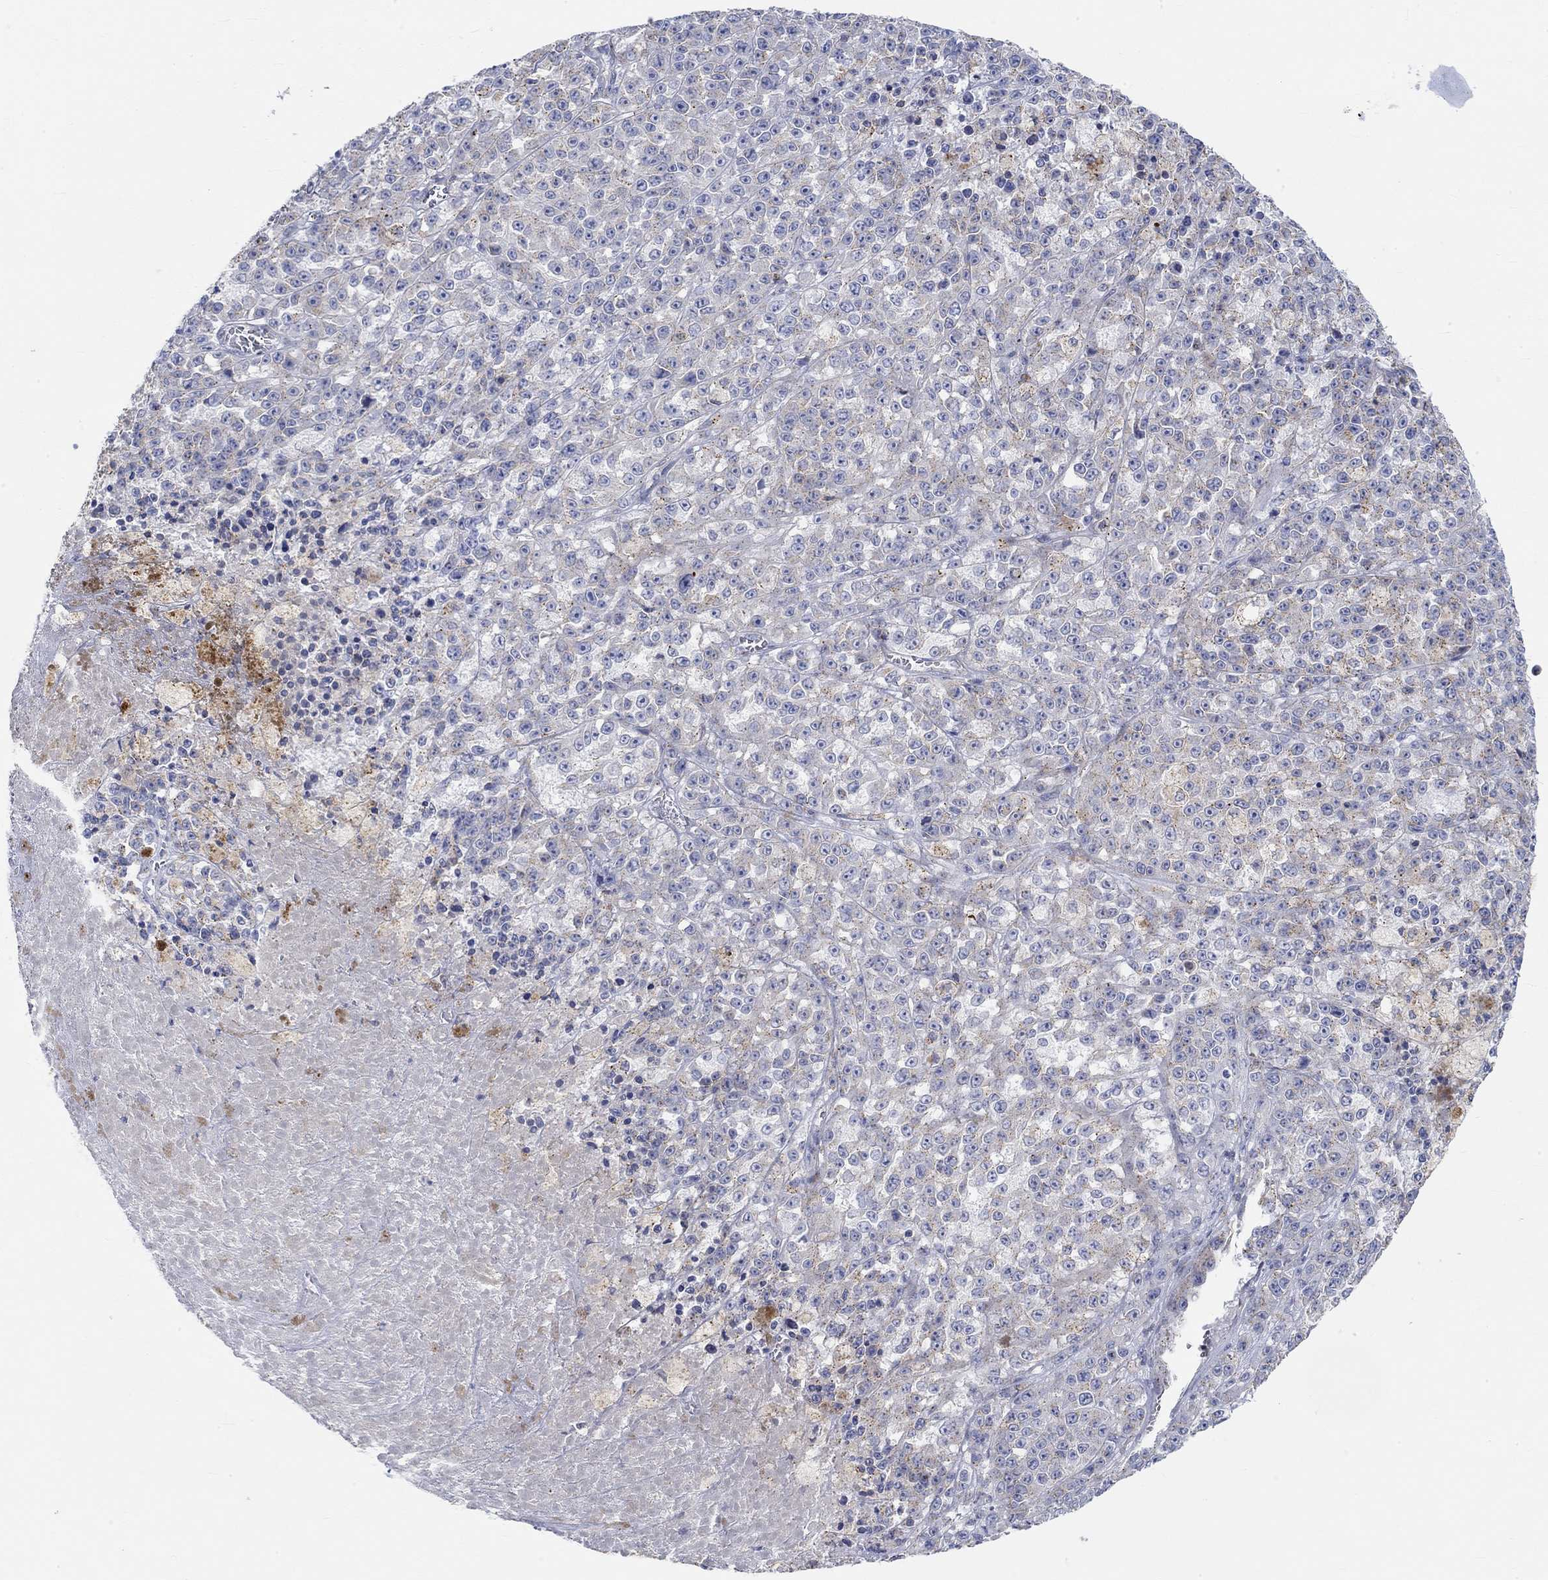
{"staining": {"intensity": "weak", "quantity": "25%-75%", "location": "cytoplasmic/membranous"}, "tissue": "melanoma", "cell_type": "Tumor cells", "image_type": "cancer", "snomed": [{"axis": "morphology", "description": "Malignant melanoma, NOS"}, {"axis": "topography", "description": "Skin"}], "caption": "Tumor cells display weak cytoplasmic/membranous expression in approximately 25%-75% of cells in melanoma.", "gene": "NAV3", "patient": {"sex": "female", "age": 58}}